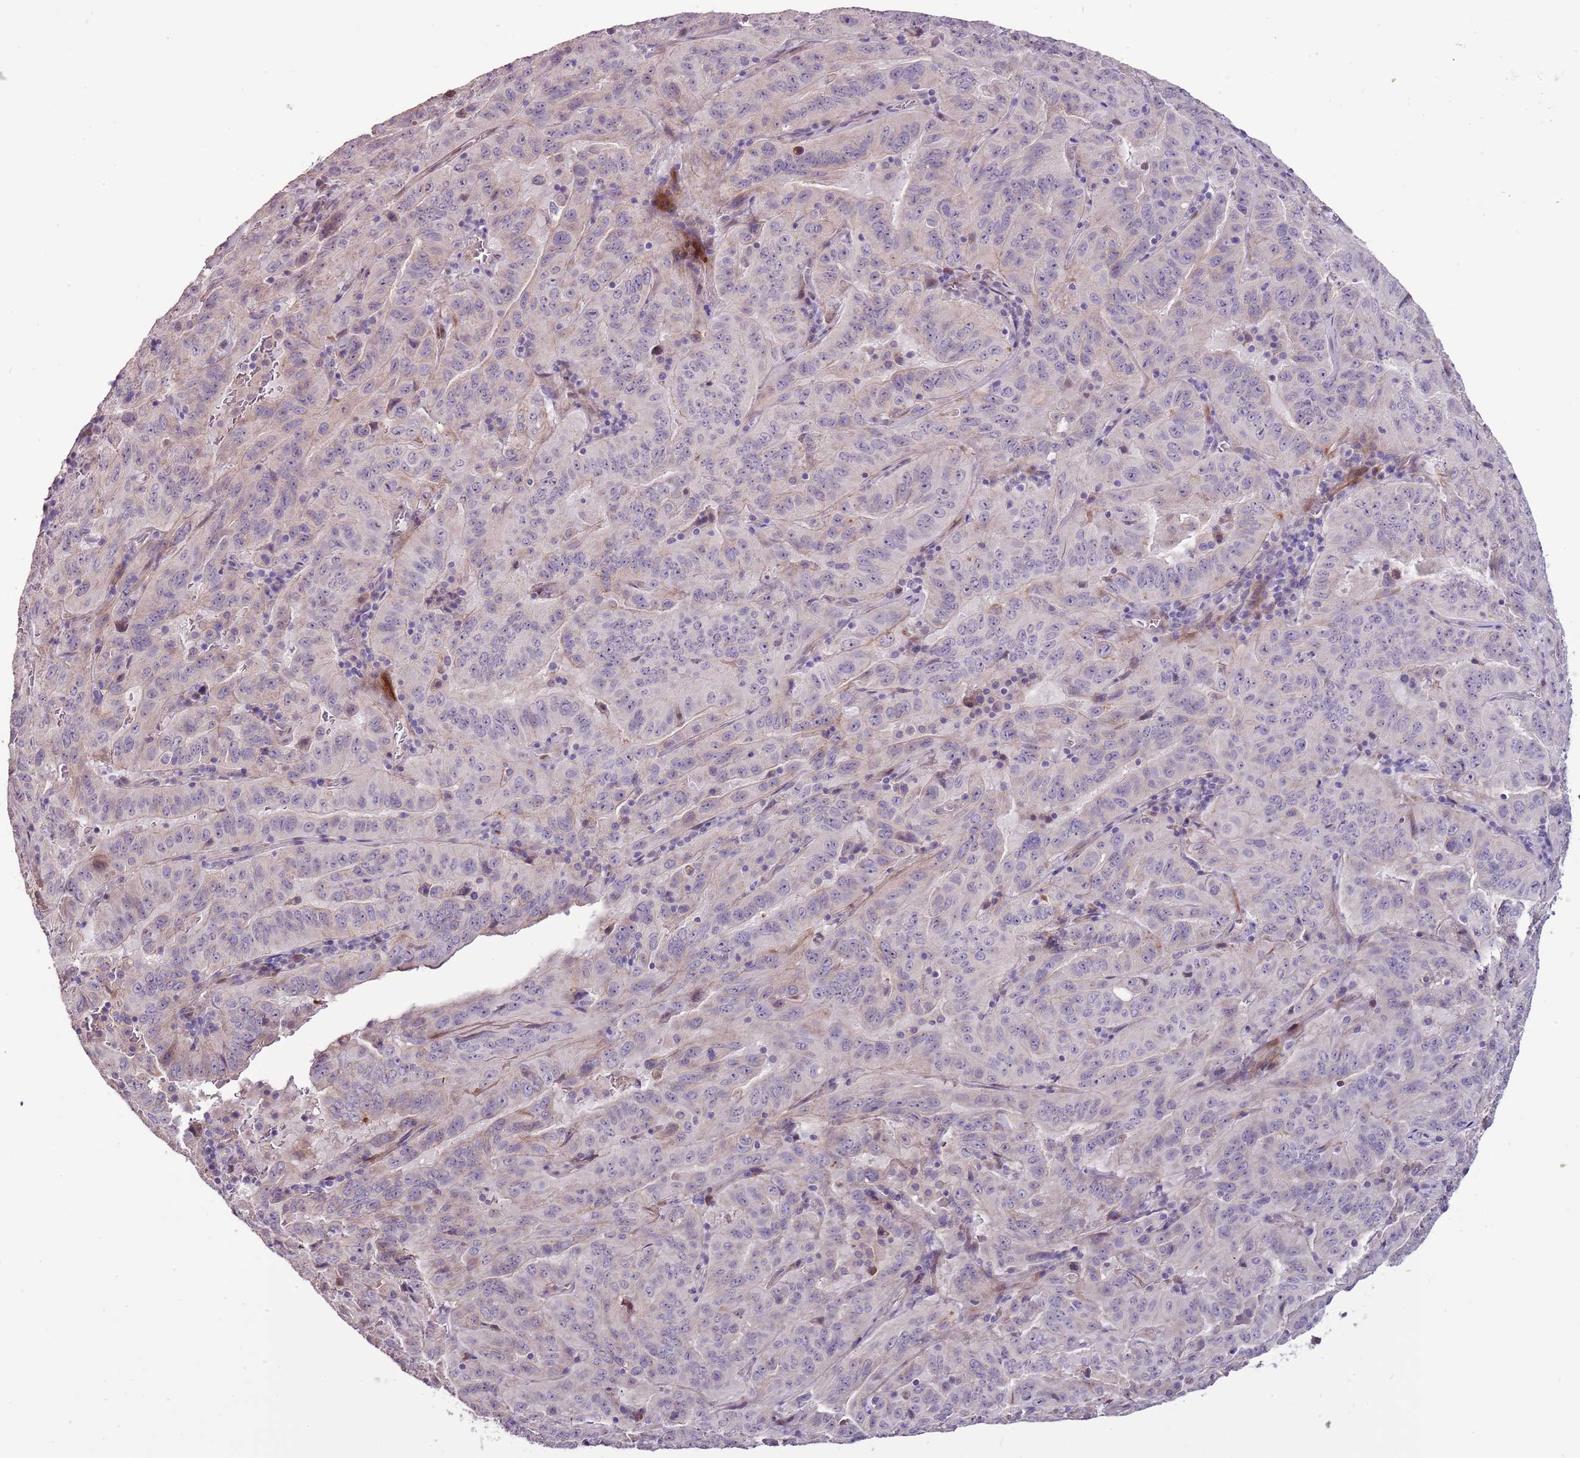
{"staining": {"intensity": "negative", "quantity": "none", "location": "none"}, "tissue": "pancreatic cancer", "cell_type": "Tumor cells", "image_type": "cancer", "snomed": [{"axis": "morphology", "description": "Adenocarcinoma, NOS"}, {"axis": "topography", "description": "Pancreas"}], "caption": "Protein analysis of pancreatic cancer (adenocarcinoma) shows no significant positivity in tumor cells.", "gene": "NKX2-3", "patient": {"sex": "male", "age": 63}}